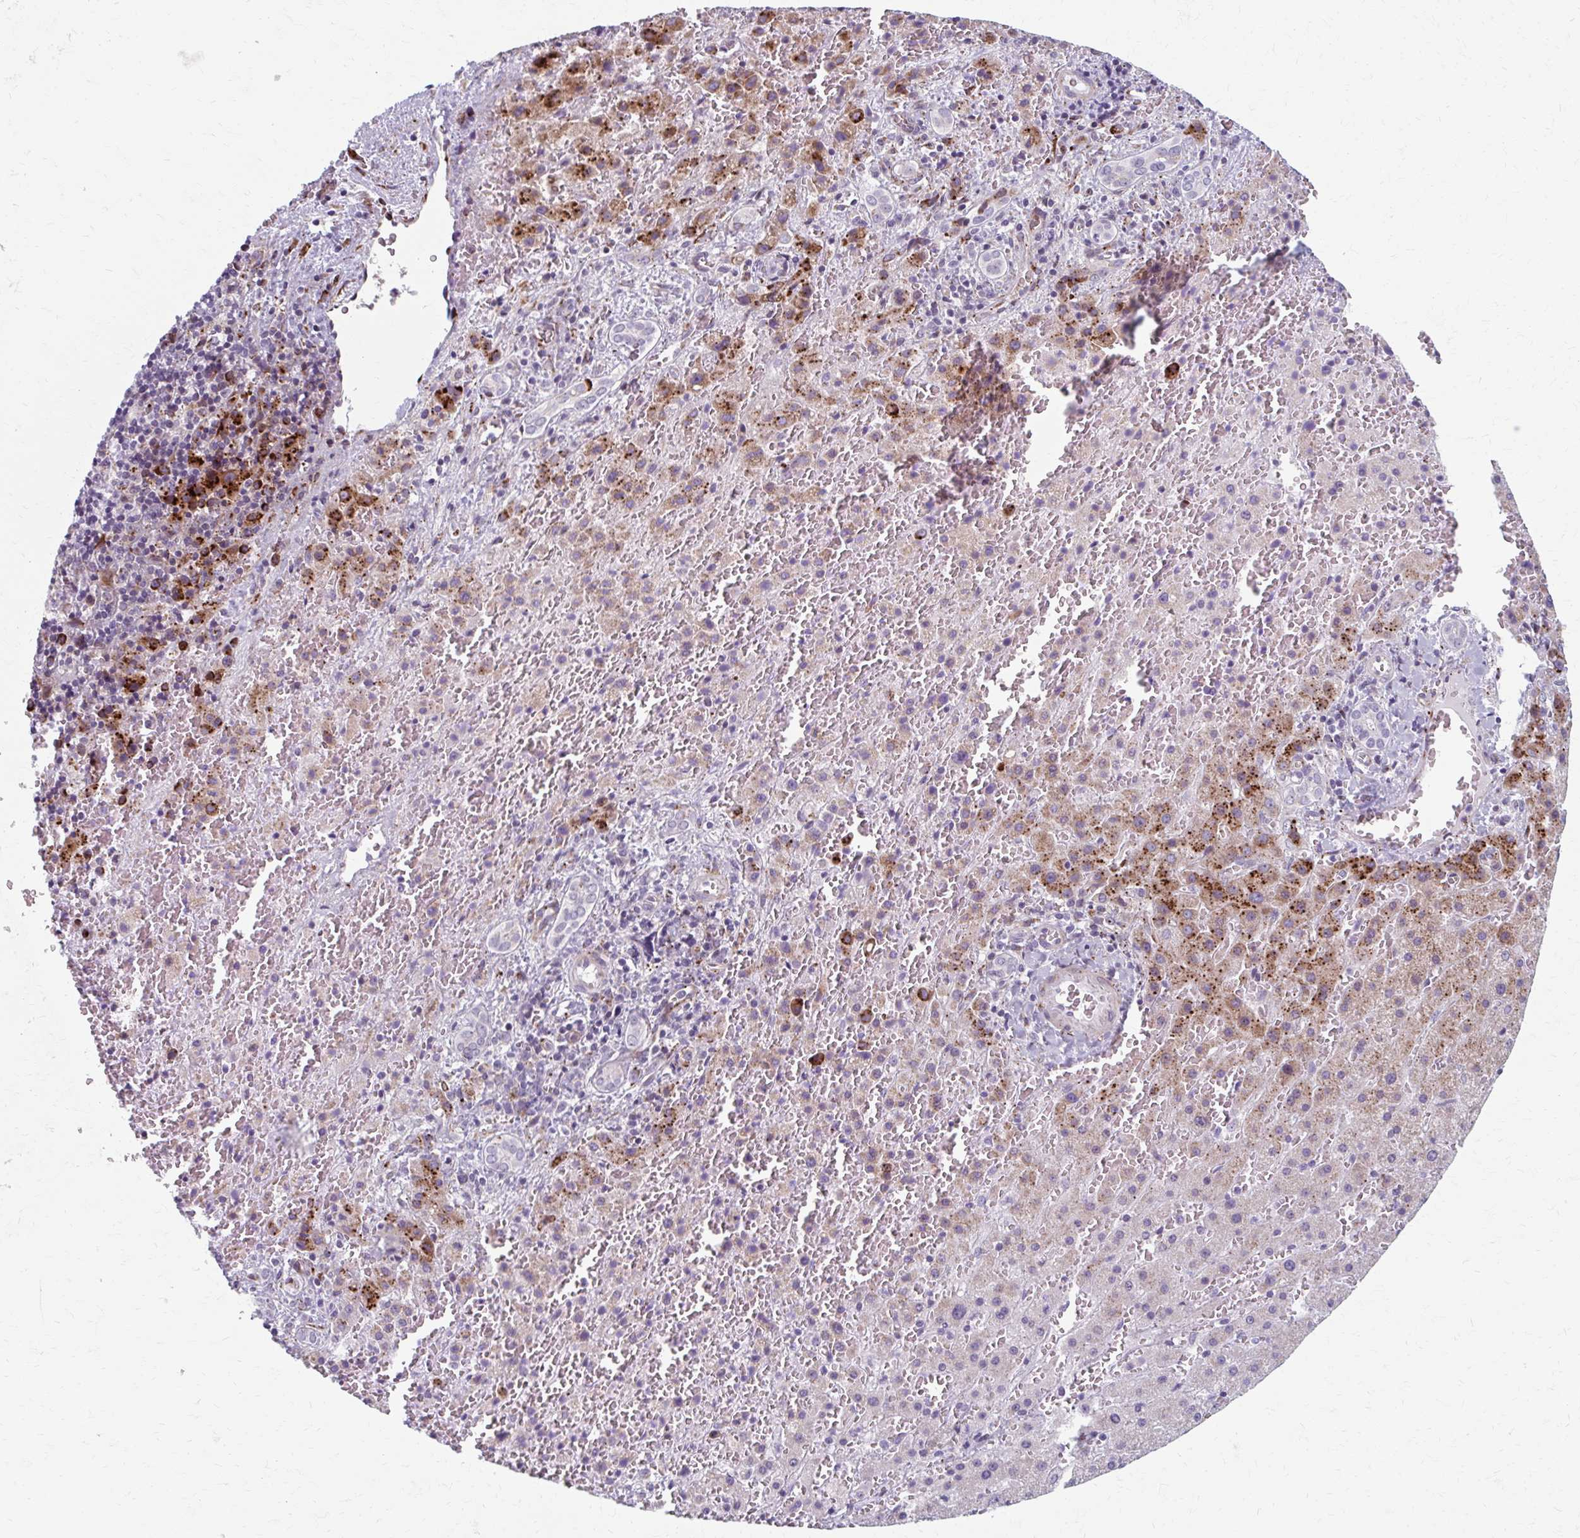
{"staining": {"intensity": "moderate", "quantity": "<25%", "location": "cytoplasmic/membranous"}, "tissue": "liver cancer", "cell_type": "Tumor cells", "image_type": "cancer", "snomed": [{"axis": "morphology", "description": "Carcinoma, Hepatocellular, NOS"}, {"axis": "topography", "description": "Liver"}], "caption": "A micrograph of hepatocellular carcinoma (liver) stained for a protein shows moderate cytoplasmic/membranous brown staining in tumor cells. Nuclei are stained in blue.", "gene": "OLFM2", "patient": {"sex": "male", "age": 27}}